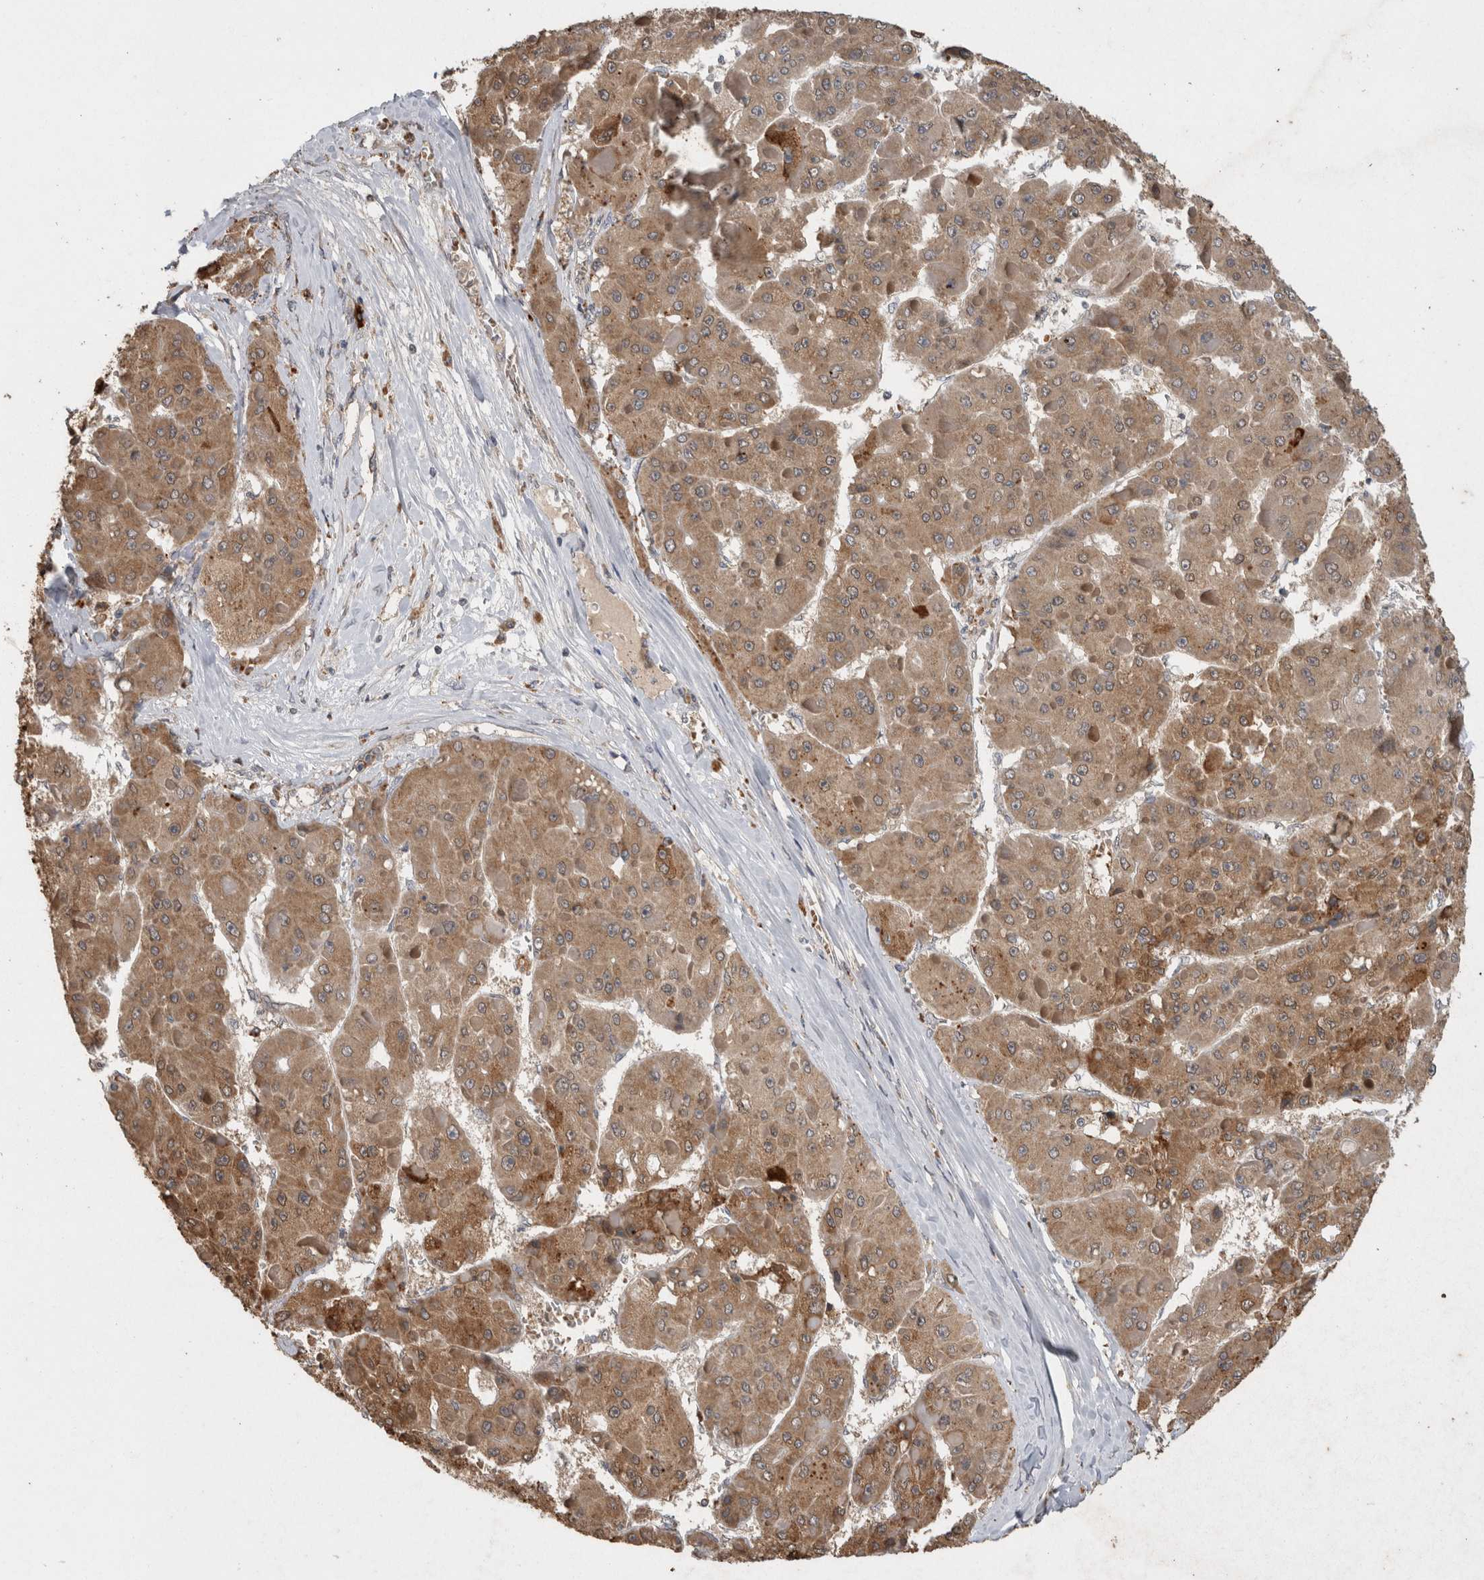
{"staining": {"intensity": "moderate", "quantity": ">75%", "location": "cytoplasmic/membranous"}, "tissue": "liver cancer", "cell_type": "Tumor cells", "image_type": "cancer", "snomed": [{"axis": "morphology", "description": "Carcinoma, Hepatocellular, NOS"}, {"axis": "topography", "description": "Liver"}], "caption": "Immunohistochemistry (IHC) photomicrograph of human liver cancer stained for a protein (brown), which demonstrates medium levels of moderate cytoplasmic/membranous staining in about >75% of tumor cells.", "gene": "ADGRL3", "patient": {"sex": "female", "age": 73}}